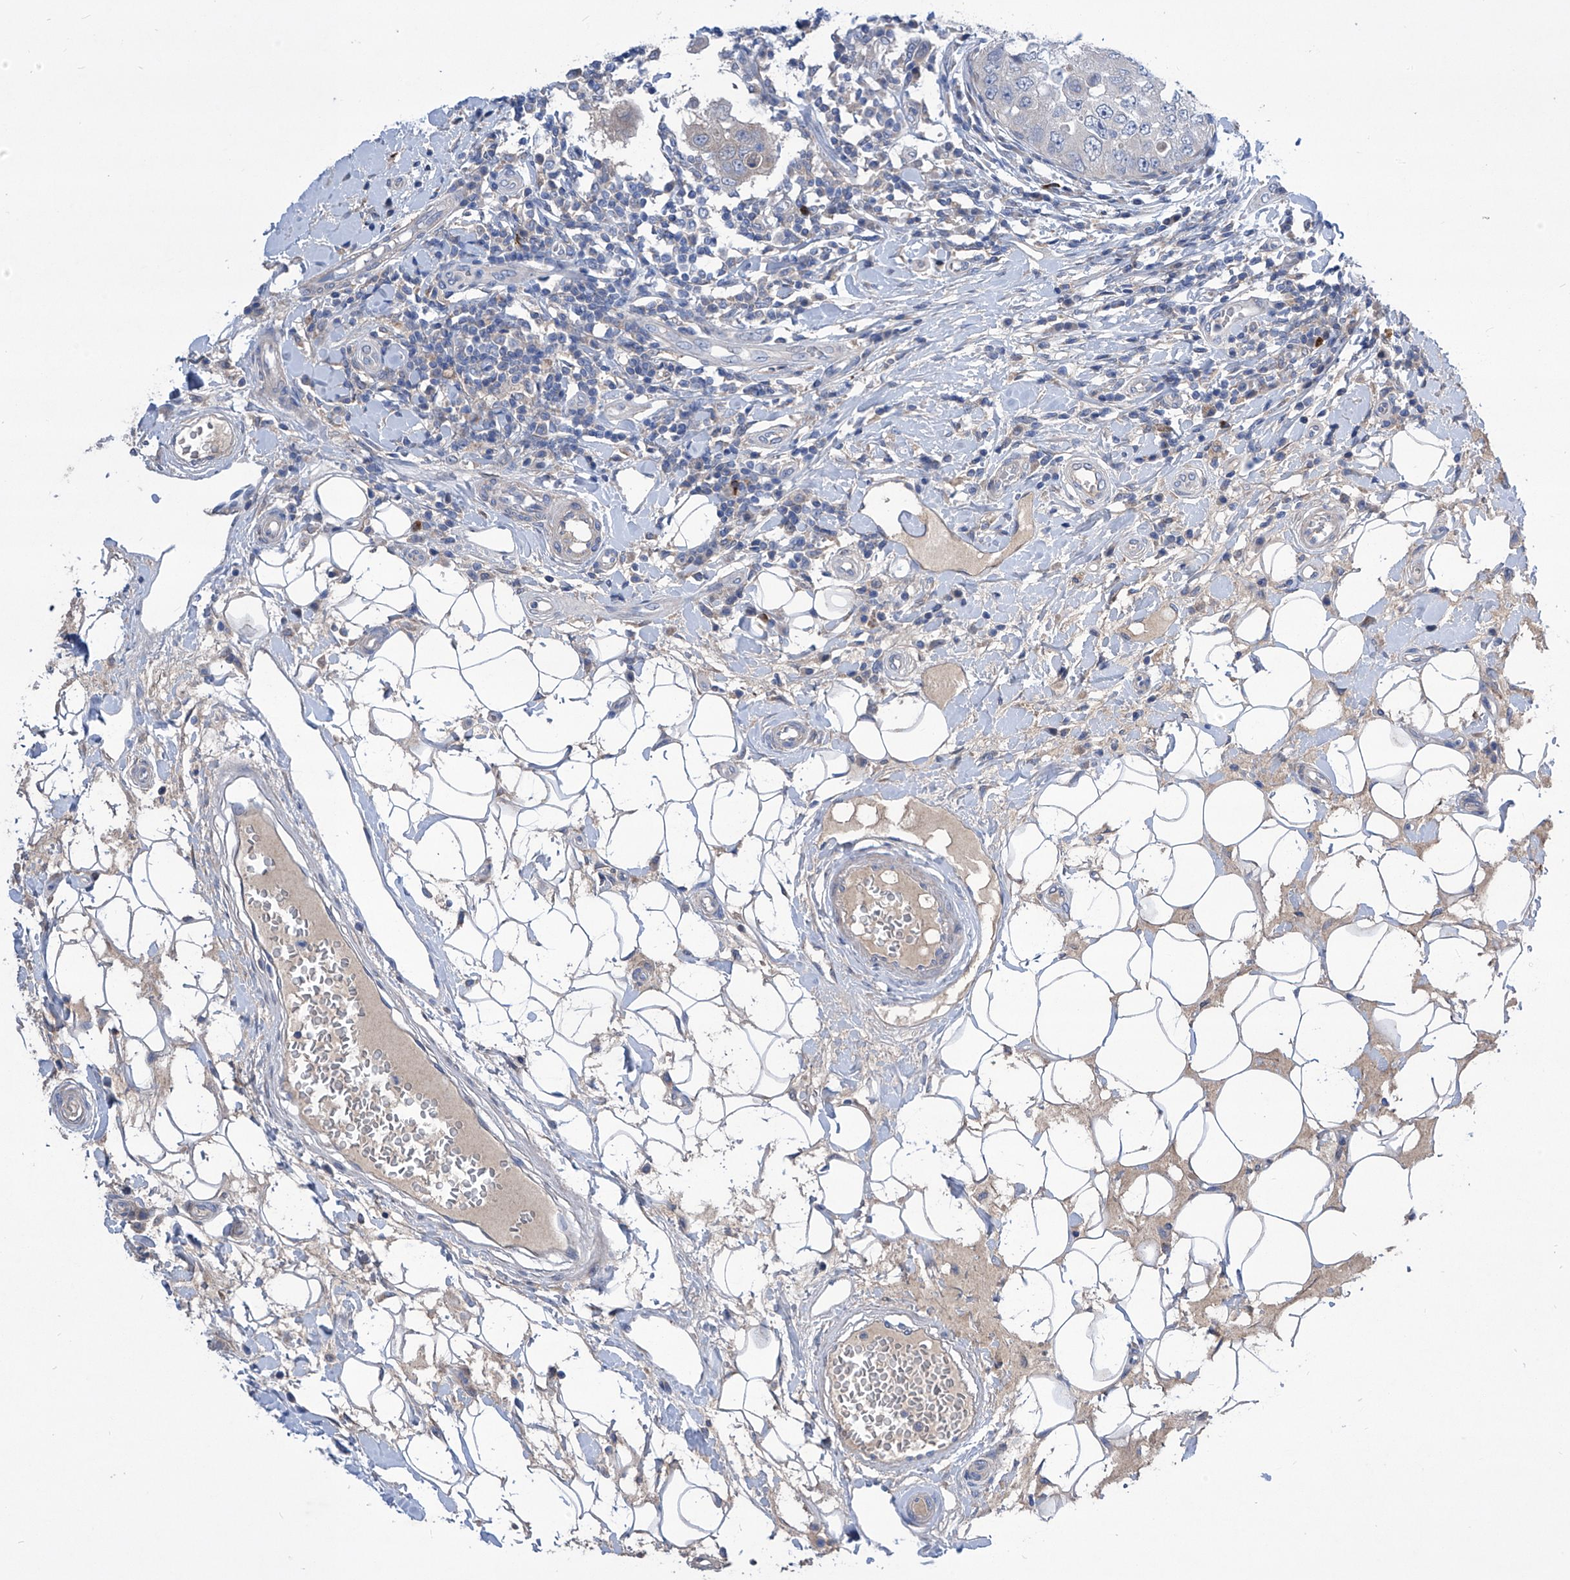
{"staining": {"intensity": "negative", "quantity": "none", "location": "none"}, "tissue": "breast cancer", "cell_type": "Tumor cells", "image_type": "cancer", "snomed": [{"axis": "morphology", "description": "Duct carcinoma"}, {"axis": "topography", "description": "Breast"}], "caption": "IHC image of breast intraductal carcinoma stained for a protein (brown), which demonstrates no positivity in tumor cells.", "gene": "SRBD1", "patient": {"sex": "female", "age": 27}}